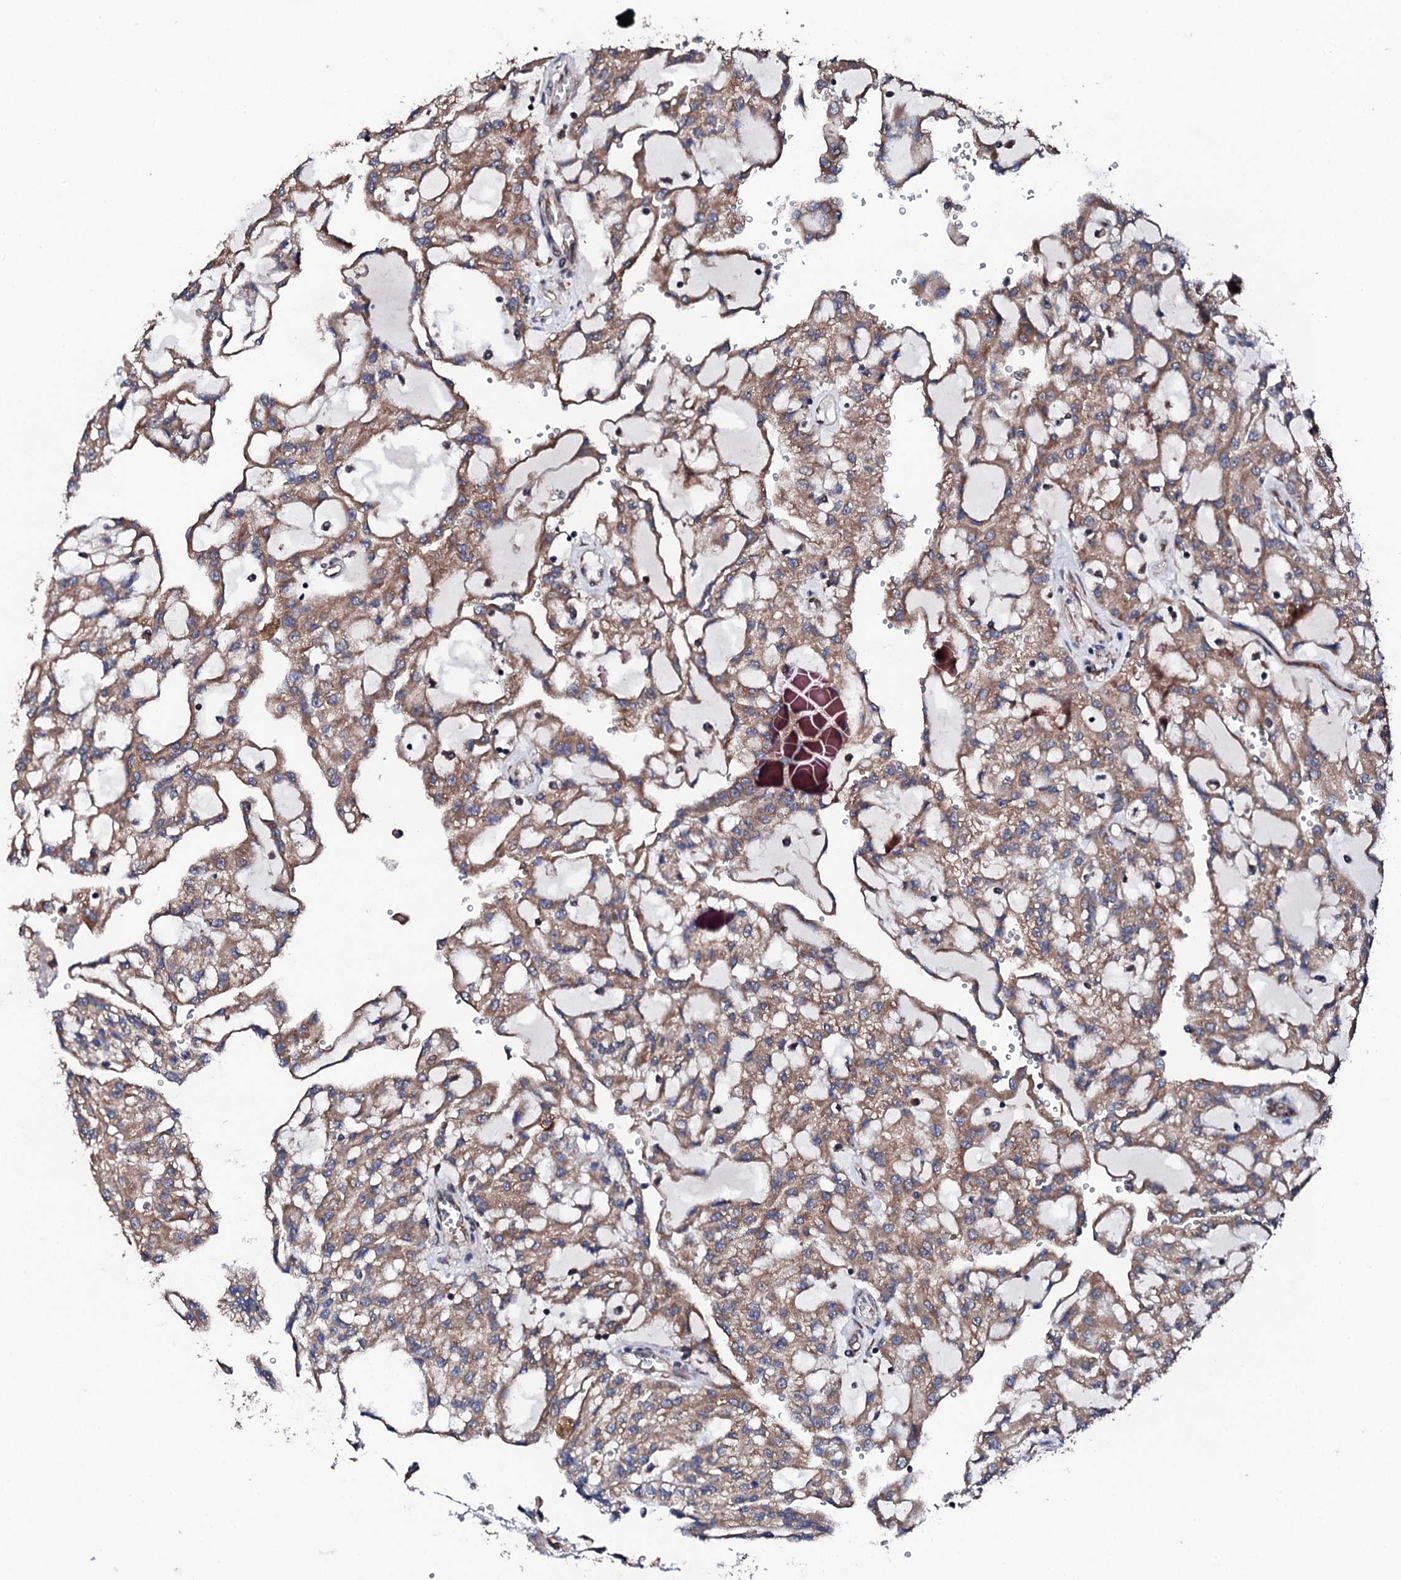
{"staining": {"intensity": "moderate", "quantity": ">75%", "location": "cytoplasmic/membranous"}, "tissue": "renal cancer", "cell_type": "Tumor cells", "image_type": "cancer", "snomed": [{"axis": "morphology", "description": "Adenocarcinoma, NOS"}, {"axis": "topography", "description": "Kidney"}], "caption": "Renal cancer stained with immunohistochemistry (IHC) reveals moderate cytoplasmic/membranous expression in about >75% of tumor cells. The staining was performed using DAB (3,3'-diaminobenzidine) to visualize the protein expression in brown, while the nuclei were stained in blue with hematoxylin (Magnification: 20x).", "gene": "LIPT2", "patient": {"sex": "male", "age": 63}}